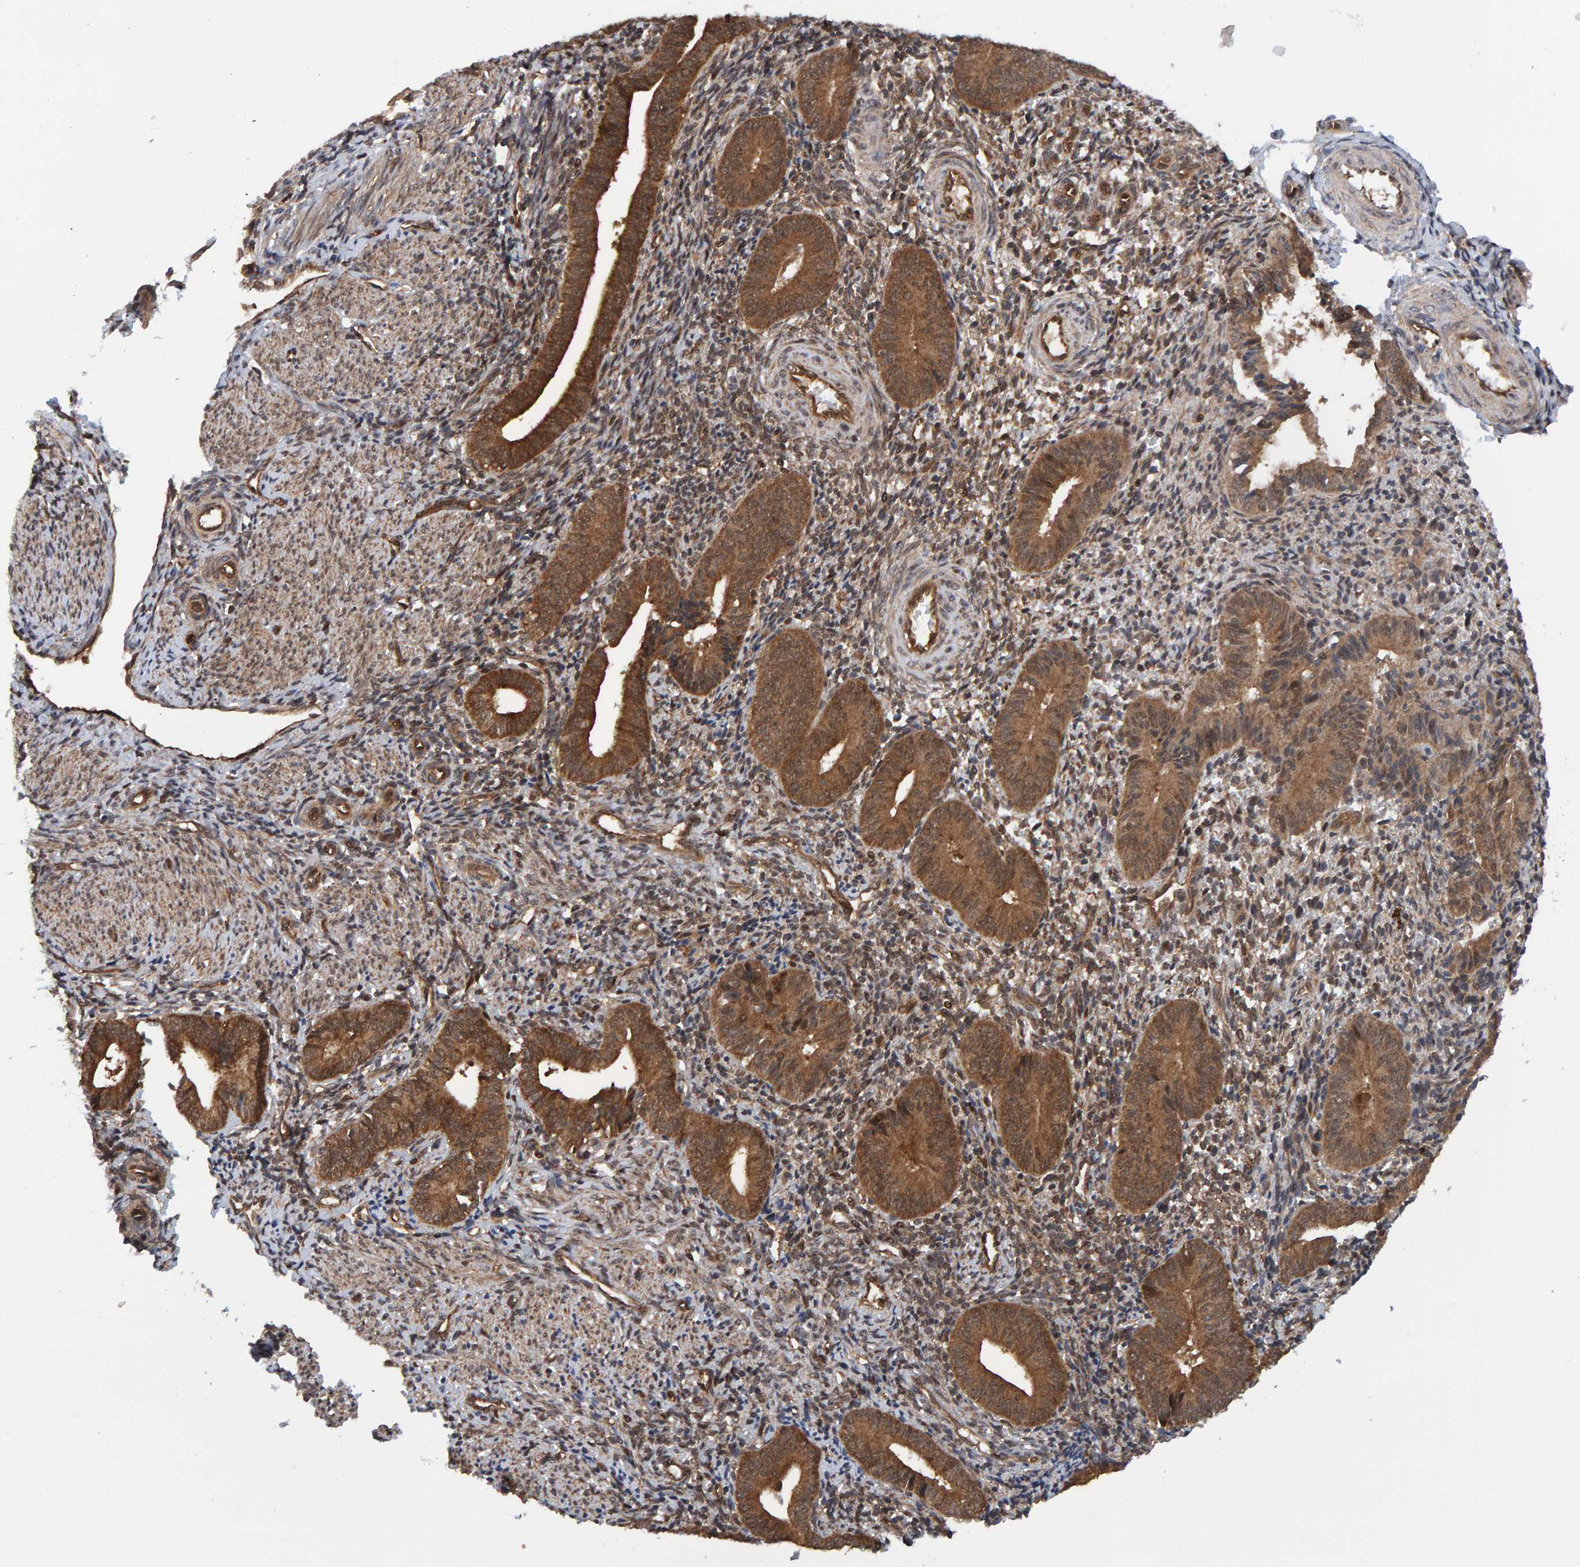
{"staining": {"intensity": "moderate", "quantity": ">75%", "location": "cytoplasmic/membranous"}, "tissue": "endometrium", "cell_type": "Cells in endometrial stroma", "image_type": "normal", "snomed": [{"axis": "morphology", "description": "Normal tissue, NOS"}, {"axis": "topography", "description": "Uterus"}, {"axis": "topography", "description": "Endometrium"}], "caption": "Cells in endometrial stroma show medium levels of moderate cytoplasmic/membranous positivity in approximately >75% of cells in unremarkable human endometrium. Using DAB (brown) and hematoxylin (blue) stains, captured at high magnification using brightfield microscopy.", "gene": "SCRN2", "patient": {"sex": "female", "age": 33}}